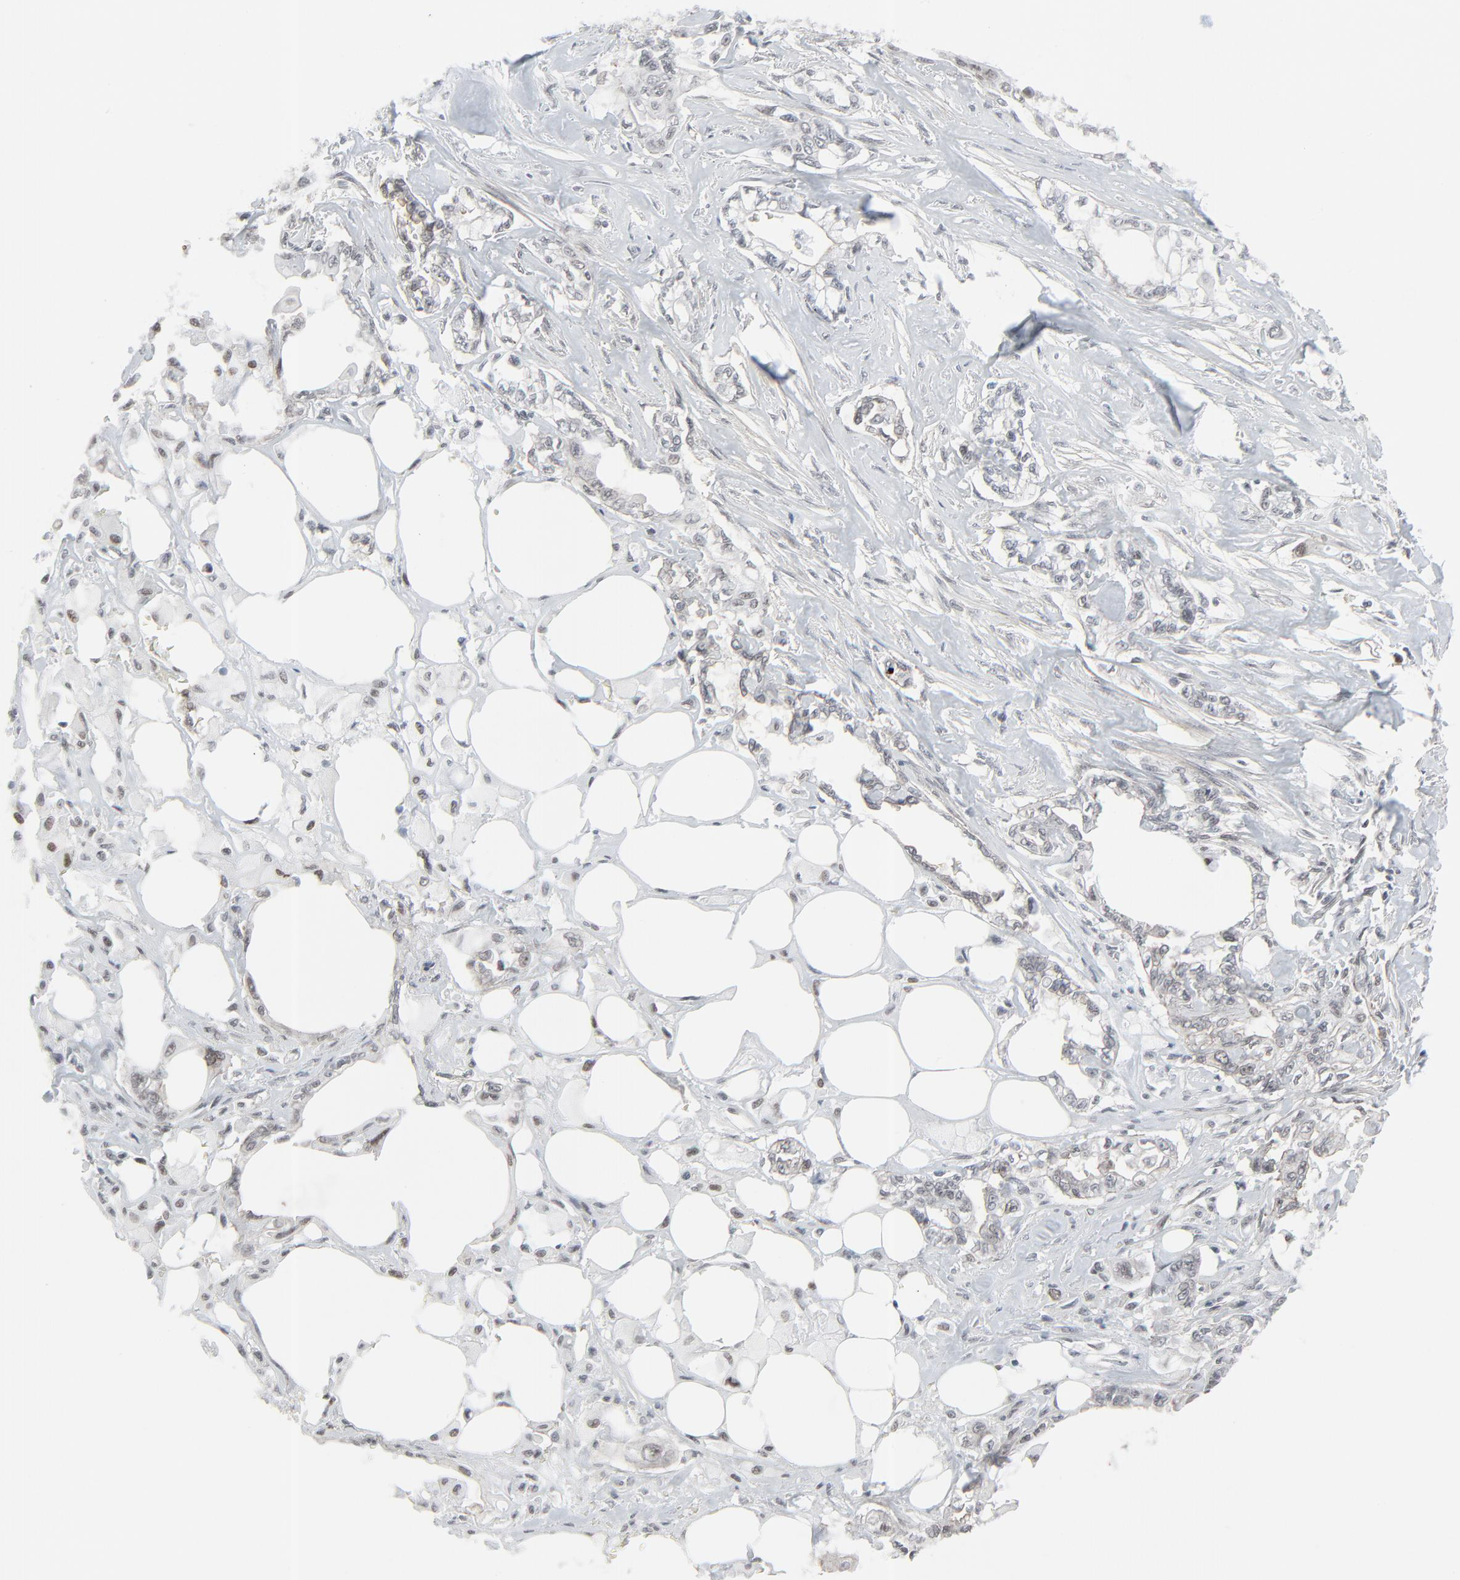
{"staining": {"intensity": "moderate", "quantity": "25%-75%", "location": "nuclear"}, "tissue": "pancreatic cancer", "cell_type": "Tumor cells", "image_type": "cancer", "snomed": [{"axis": "morphology", "description": "Normal tissue, NOS"}, {"axis": "topography", "description": "Pancreas"}], "caption": "This is an image of immunohistochemistry staining of pancreatic cancer, which shows moderate expression in the nuclear of tumor cells.", "gene": "FBXO28", "patient": {"sex": "male", "age": 42}}